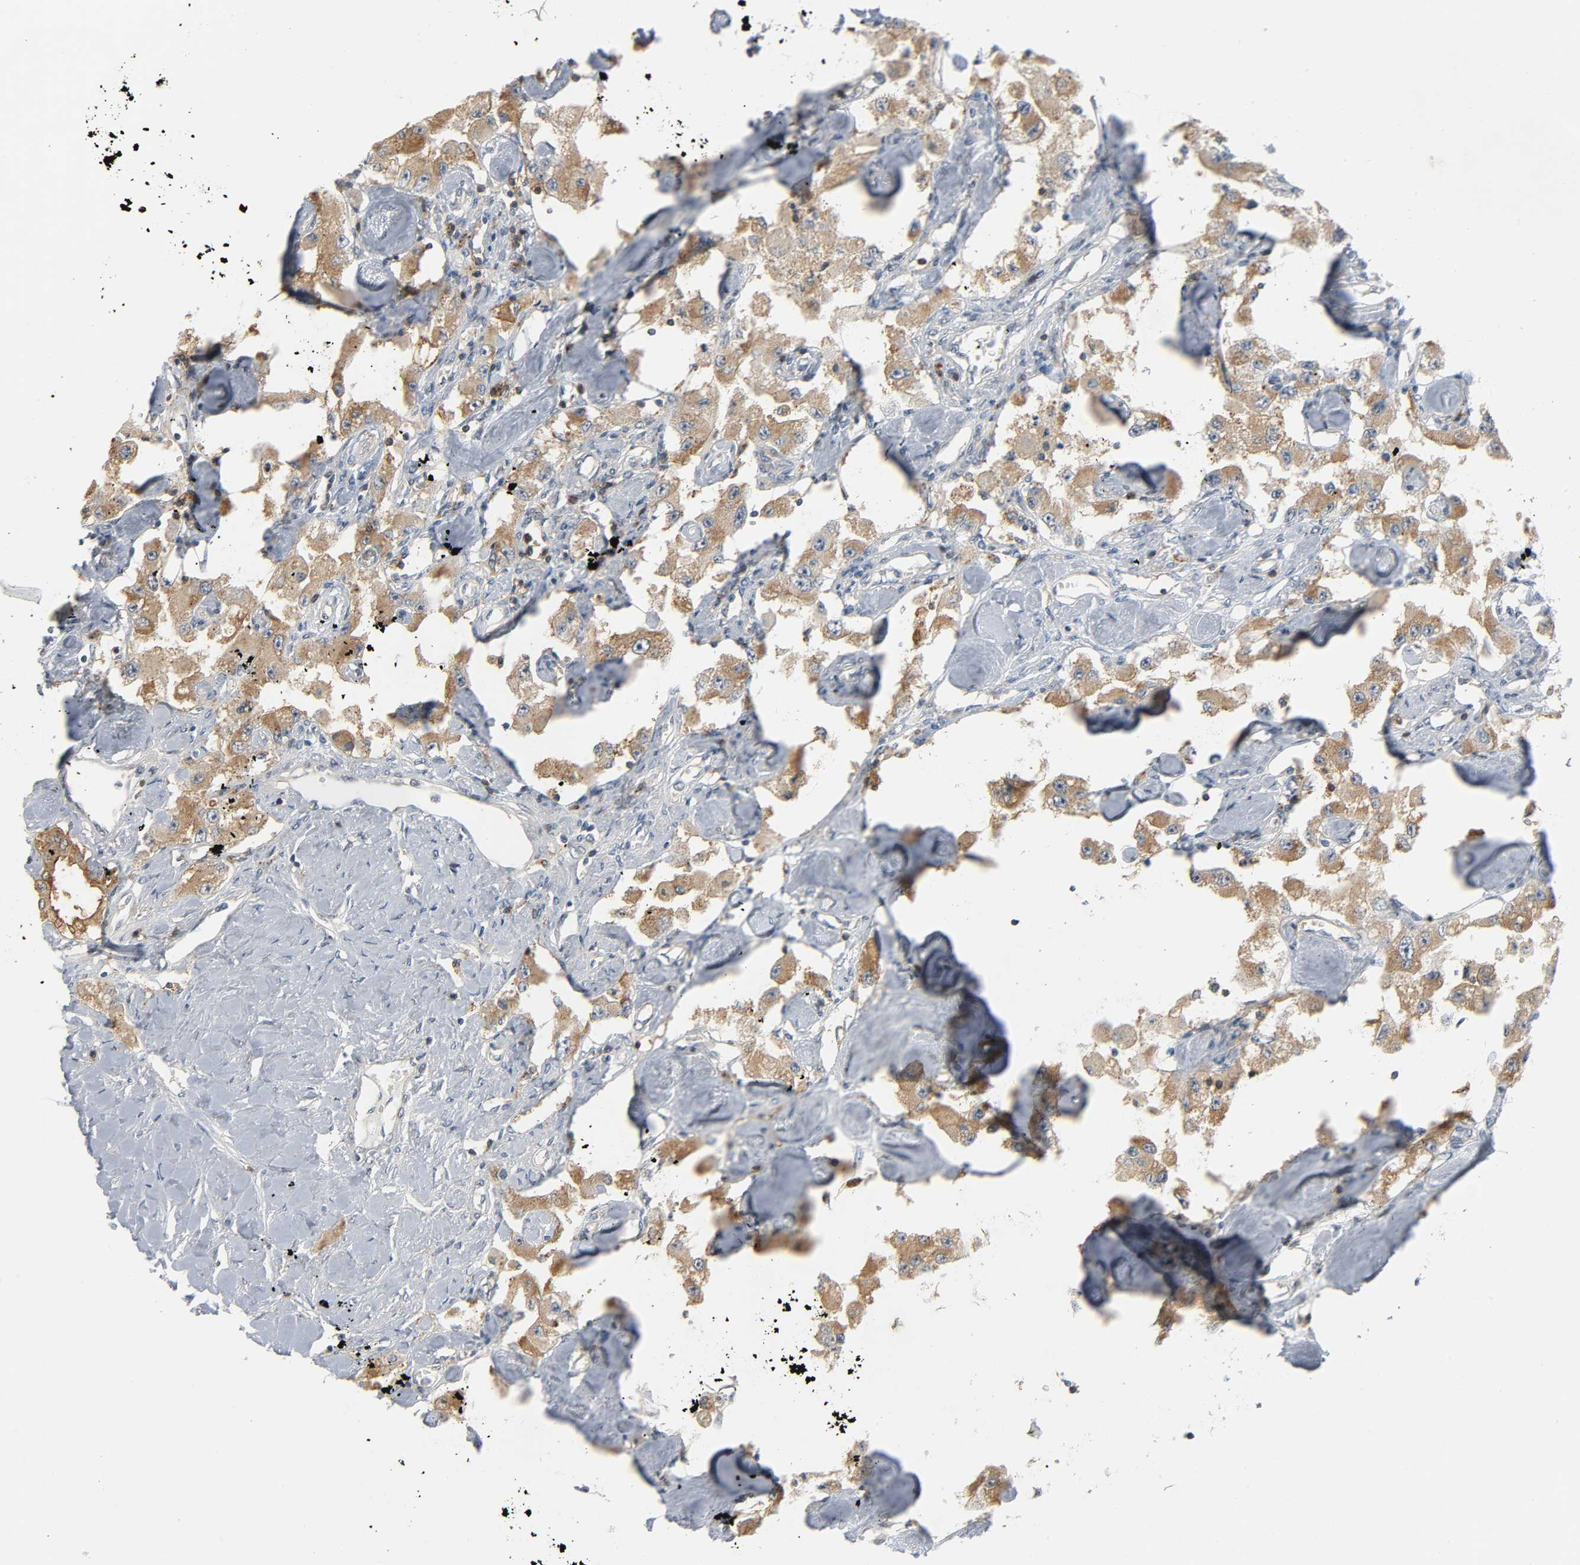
{"staining": {"intensity": "weak", "quantity": ">75%", "location": "cytoplasmic/membranous"}, "tissue": "carcinoid", "cell_type": "Tumor cells", "image_type": "cancer", "snomed": [{"axis": "morphology", "description": "Carcinoid, malignant, NOS"}, {"axis": "topography", "description": "Pancreas"}], "caption": "IHC (DAB) staining of carcinoid demonstrates weak cytoplasmic/membranous protein expression in about >75% of tumor cells. The protein of interest is shown in brown color, while the nuclei are stained blue.", "gene": "CD4", "patient": {"sex": "male", "age": 41}}